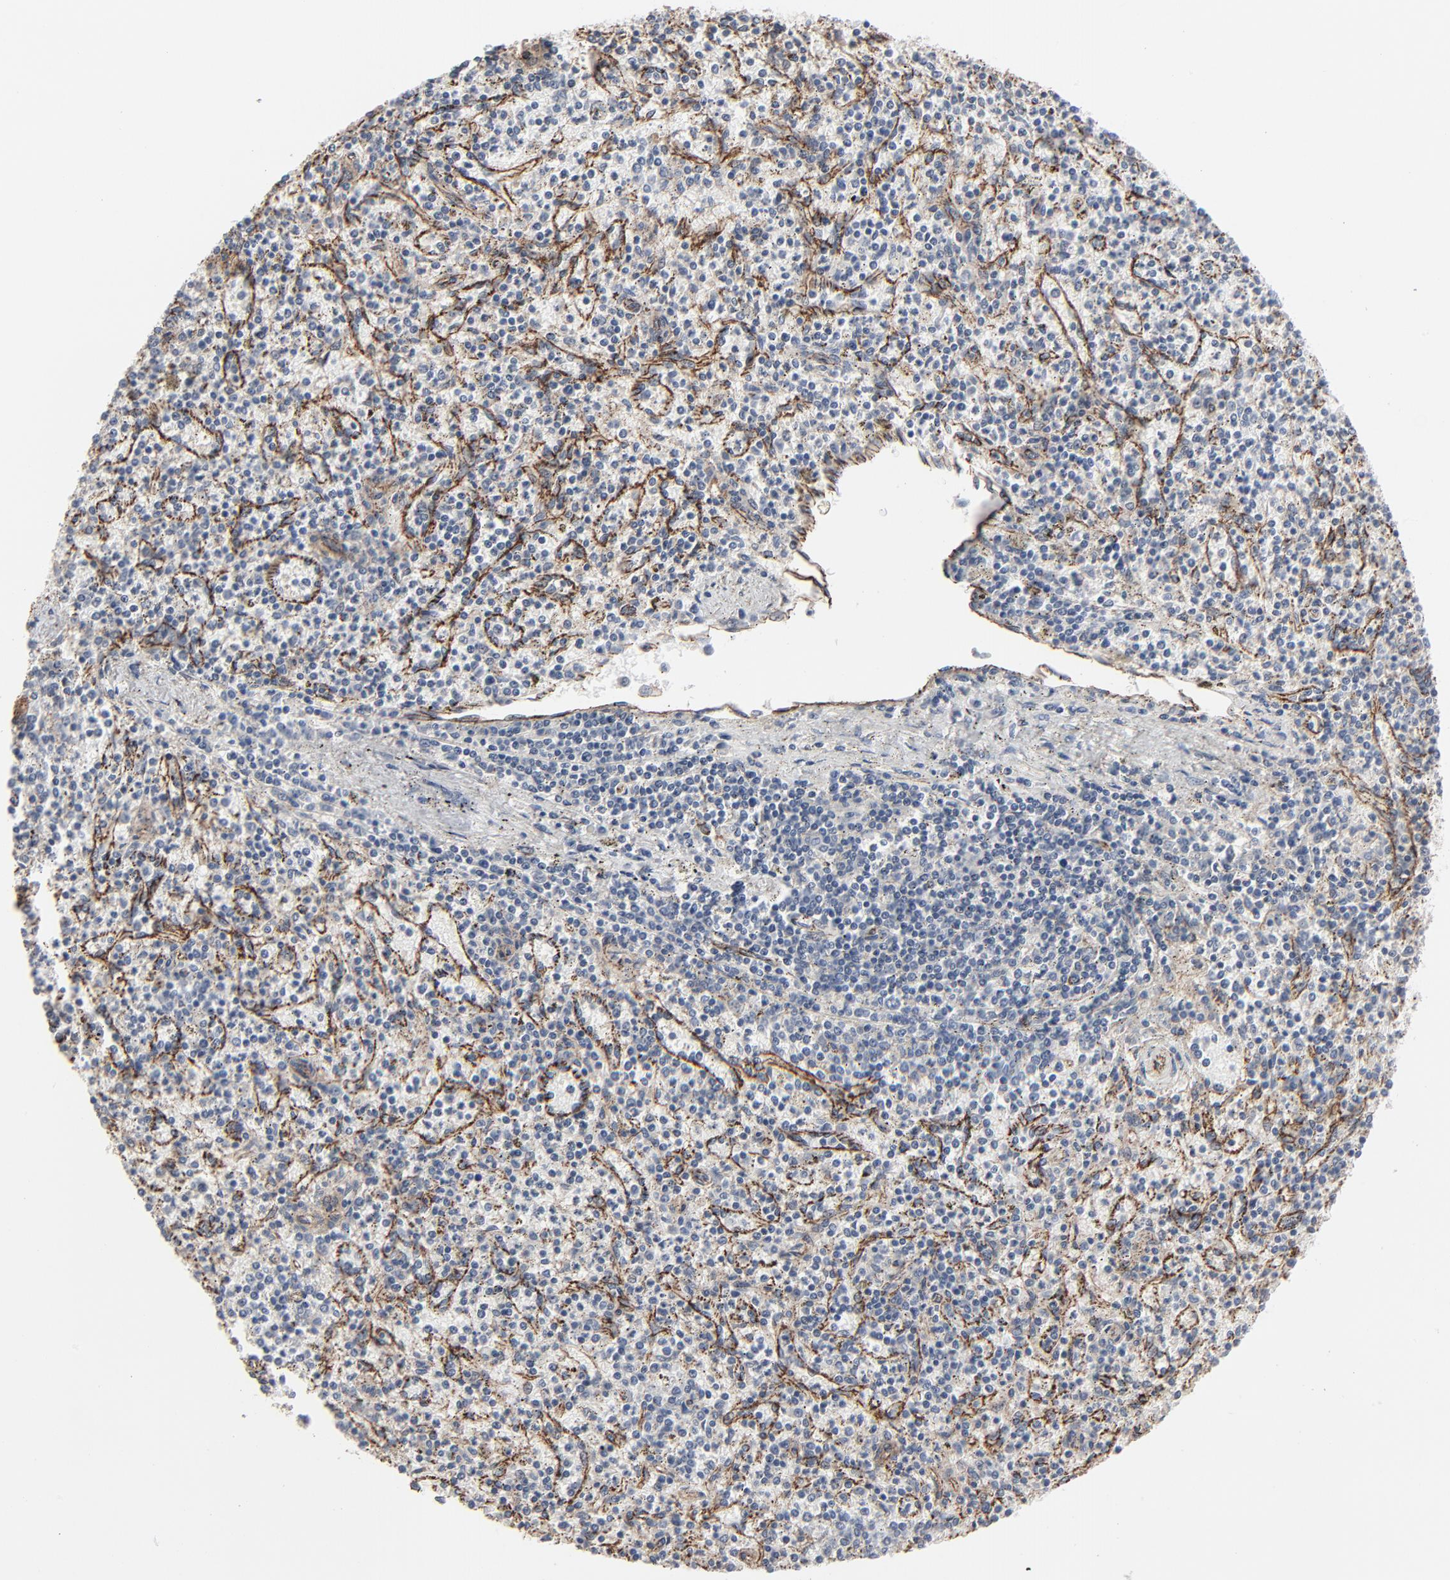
{"staining": {"intensity": "weak", "quantity": "25%-75%", "location": "cytoplasmic/membranous"}, "tissue": "spleen", "cell_type": "Cells in red pulp", "image_type": "normal", "snomed": [{"axis": "morphology", "description": "Normal tissue, NOS"}, {"axis": "topography", "description": "Spleen"}], "caption": "Immunohistochemical staining of normal human spleen exhibits low levels of weak cytoplasmic/membranous positivity in approximately 25%-75% of cells in red pulp.", "gene": "CTNND1", "patient": {"sex": "male", "age": 72}}